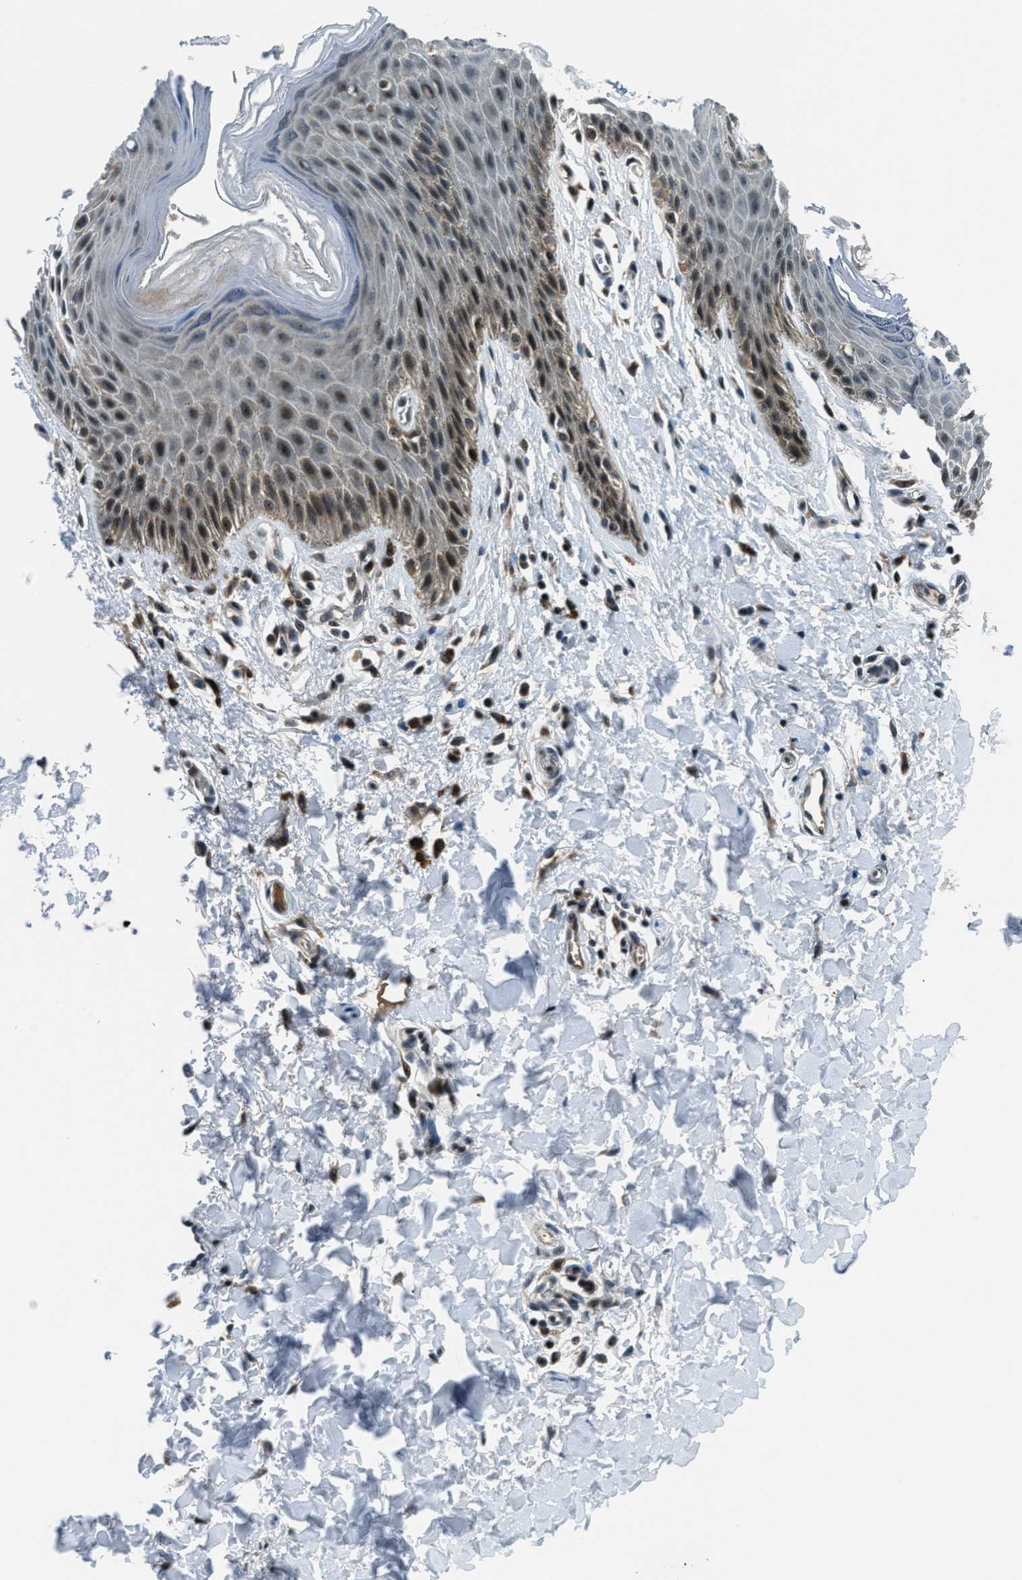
{"staining": {"intensity": "moderate", "quantity": "<25%", "location": "nuclear"}, "tissue": "skin", "cell_type": "Epidermal cells", "image_type": "normal", "snomed": [{"axis": "morphology", "description": "Normal tissue, NOS"}, {"axis": "topography", "description": "Anal"}], "caption": "High-magnification brightfield microscopy of unremarkable skin stained with DAB (3,3'-diaminobenzidine) (brown) and counterstained with hematoxylin (blue). epidermal cells exhibit moderate nuclear expression is seen in approximately<25% of cells.", "gene": "ACTL9", "patient": {"sex": "male", "age": 44}}